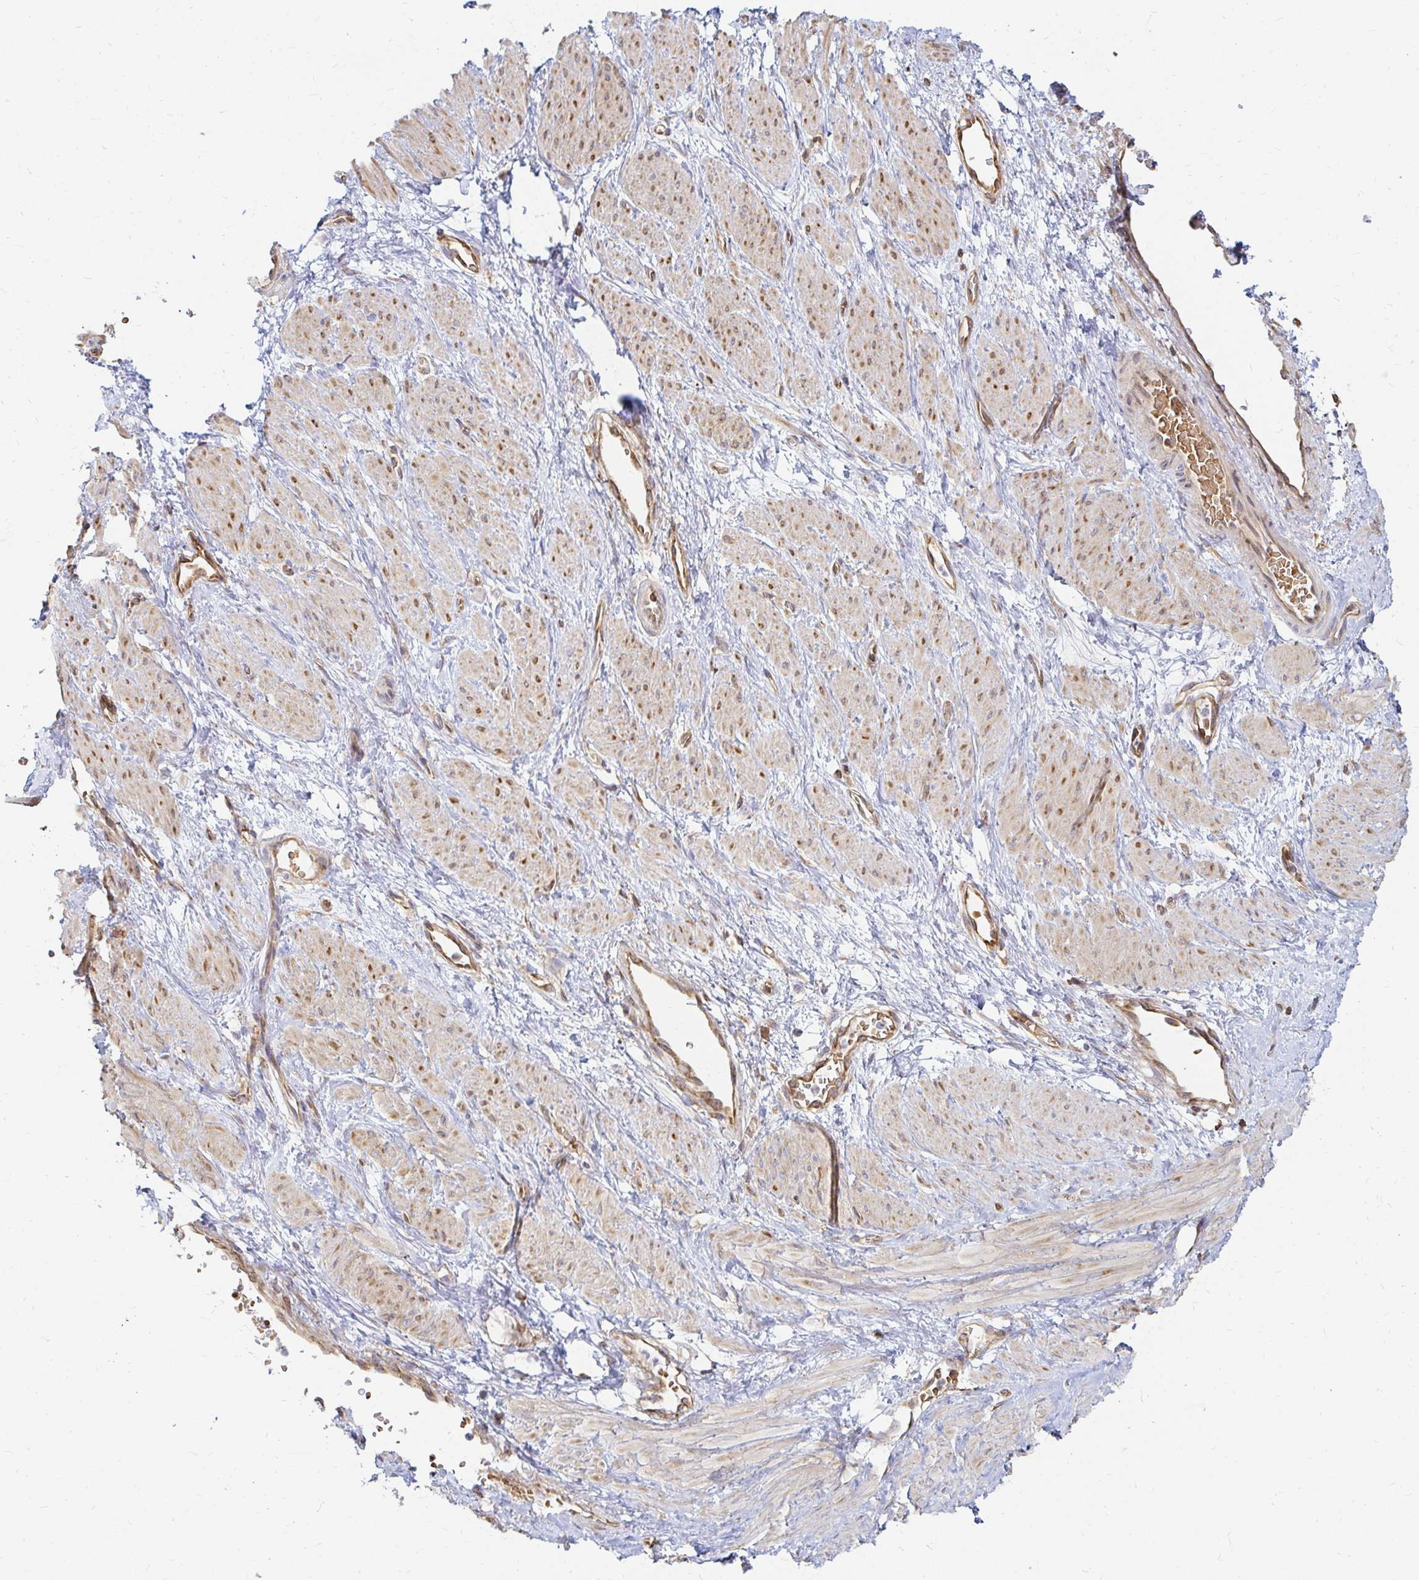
{"staining": {"intensity": "moderate", "quantity": "25%-75%", "location": "cytoplasmic/membranous"}, "tissue": "smooth muscle", "cell_type": "Smooth muscle cells", "image_type": "normal", "snomed": [{"axis": "morphology", "description": "Normal tissue, NOS"}, {"axis": "topography", "description": "Smooth muscle"}, {"axis": "topography", "description": "Uterus"}], "caption": "DAB immunohistochemical staining of normal human smooth muscle displays moderate cytoplasmic/membranous protein expression in approximately 25%-75% of smooth muscle cells.", "gene": "CAST", "patient": {"sex": "female", "age": 39}}